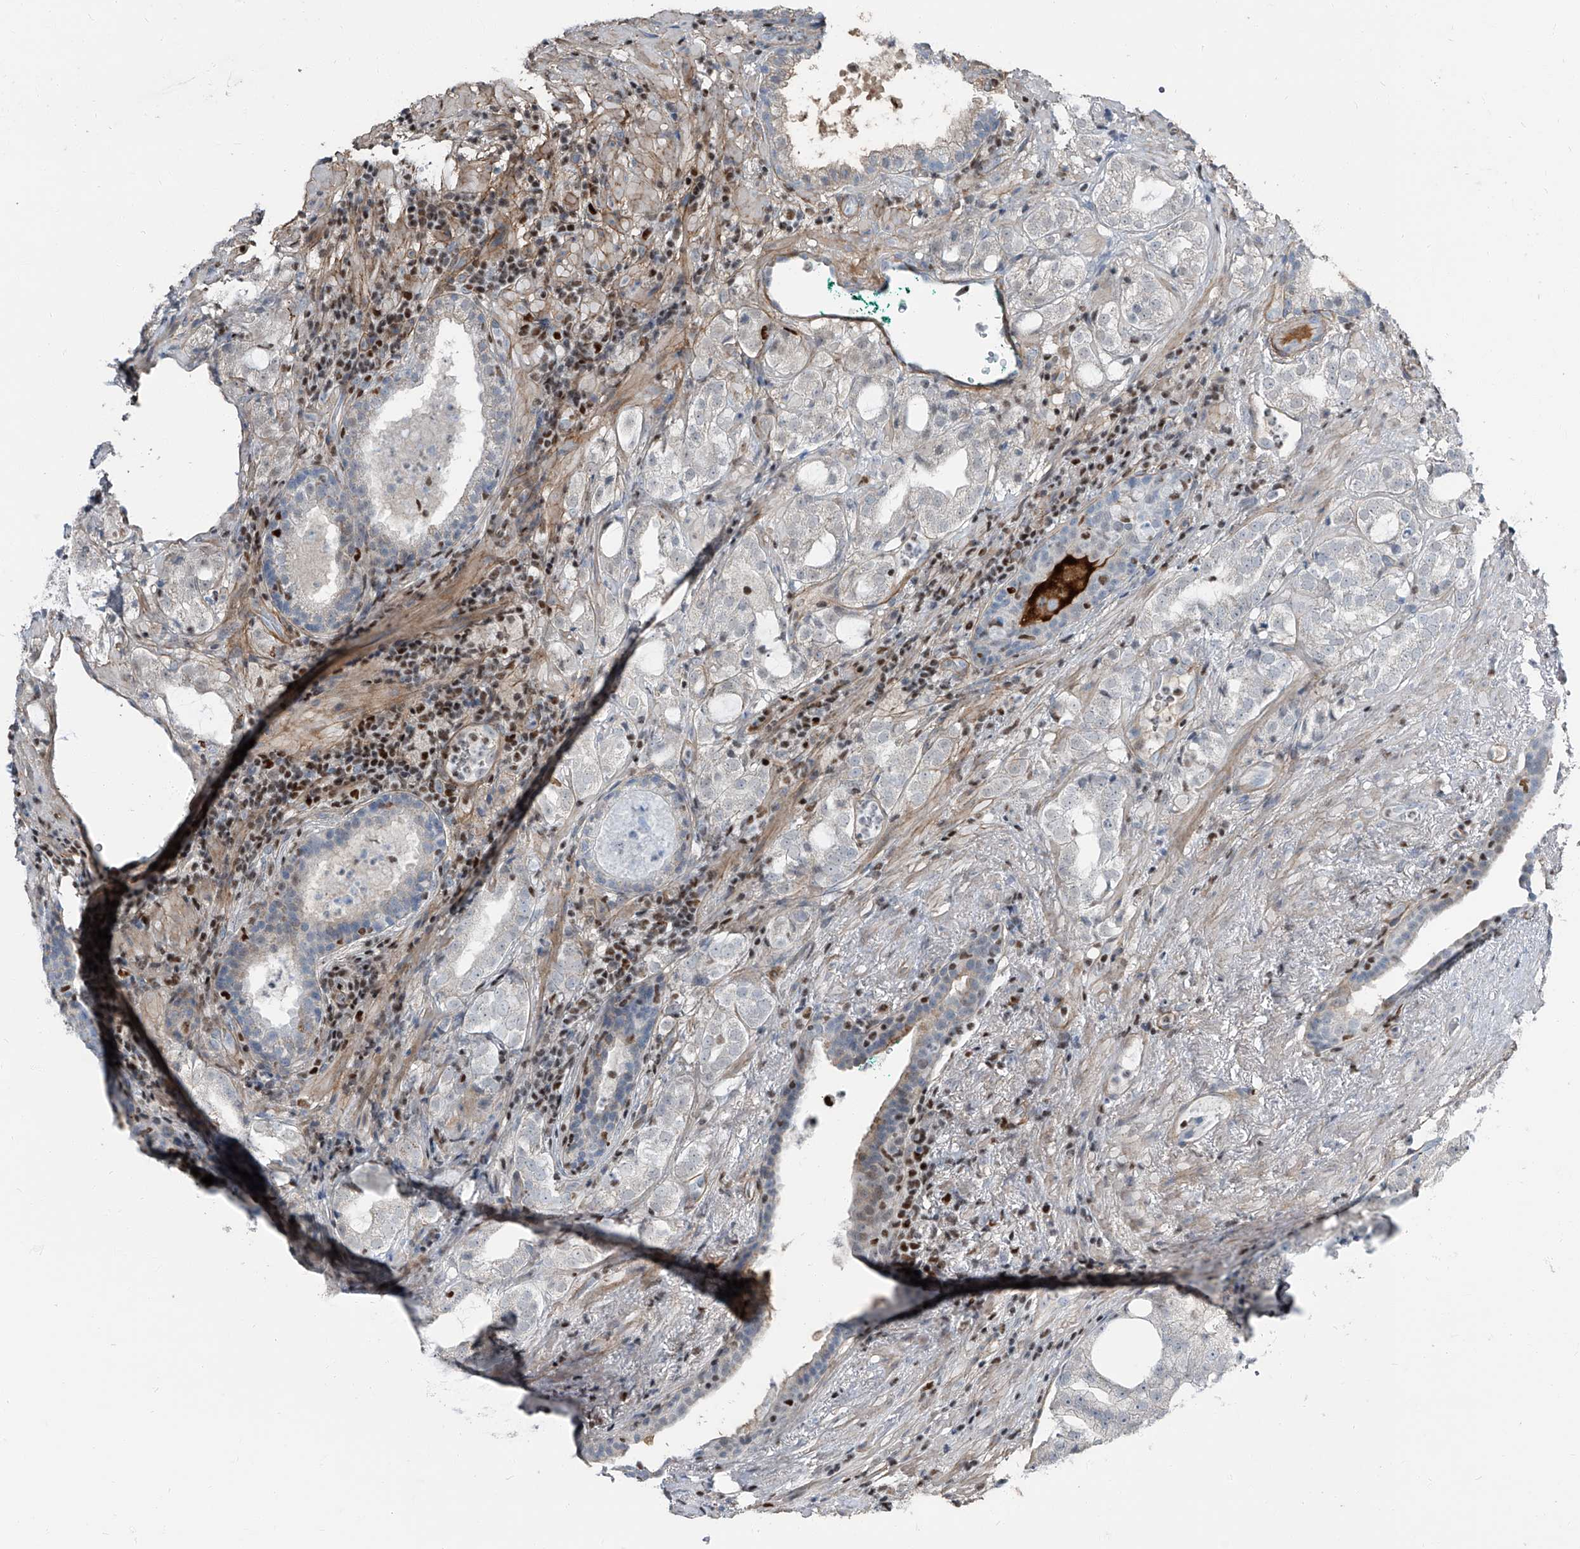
{"staining": {"intensity": "negative", "quantity": "none", "location": "none"}, "tissue": "prostate cancer", "cell_type": "Tumor cells", "image_type": "cancer", "snomed": [{"axis": "morphology", "description": "Adenocarcinoma, High grade"}, {"axis": "topography", "description": "Prostate"}], "caption": "The image exhibits no significant positivity in tumor cells of prostate cancer (high-grade adenocarcinoma).", "gene": "HOXA3", "patient": {"sex": "male", "age": 64}}